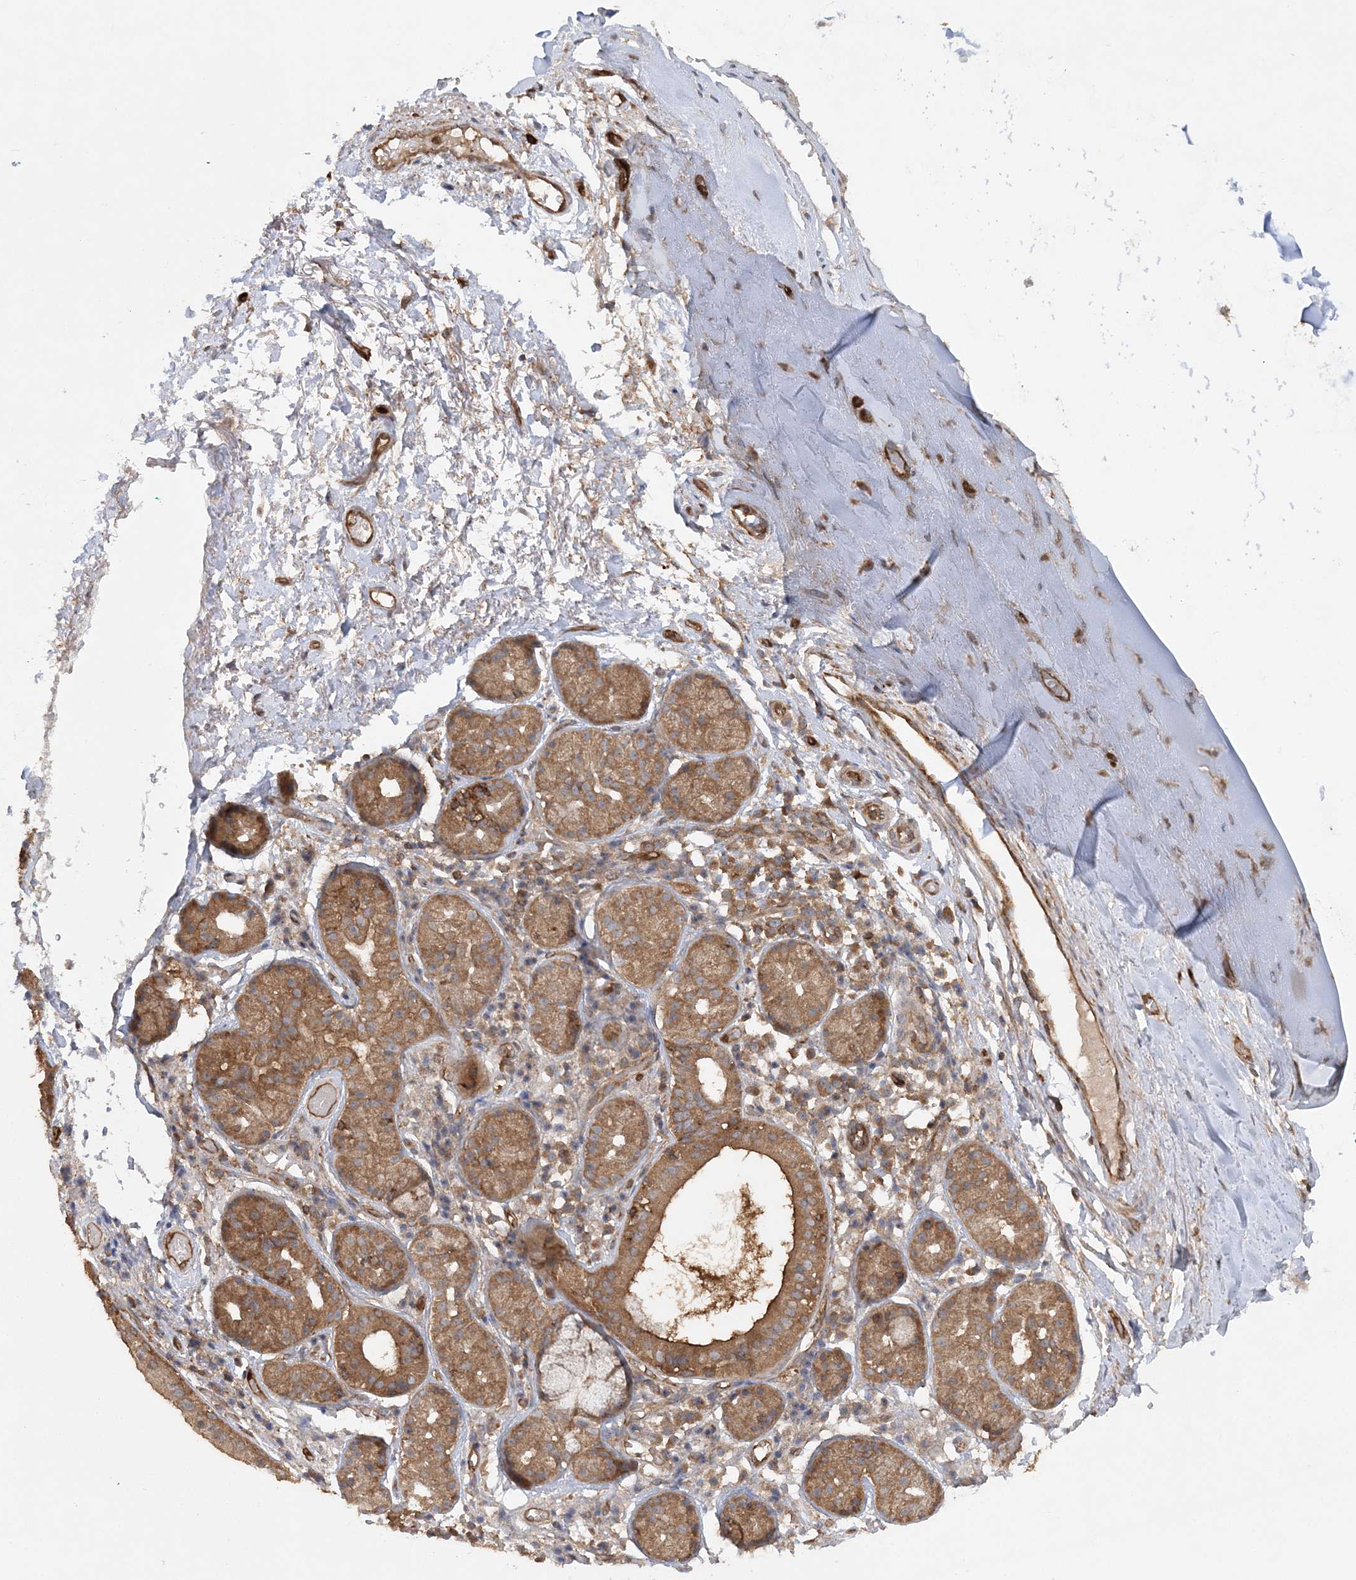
{"staining": {"intensity": "moderate", "quantity": ">75%", "location": "cytoplasmic/membranous"}, "tissue": "soft tissue", "cell_type": "Chondrocytes", "image_type": "normal", "snomed": [{"axis": "morphology", "description": "Normal tissue, NOS"}, {"axis": "morphology", "description": "Basal cell carcinoma"}, {"axis": "topography", "description": "Cartilage tissue"}, {"axis": "topography", "description": "Nasopharynx"}, {"axis": "topography", "description": "Oral tissue"}], "caption": "Immunohistochemical staining of unremarkable soft tissue reveals medium levels of moderate cytoplasmic/membranous staining in about >75% of chondrocytes. (brown staining indicates protein expression, while blue staining denotes nuclei).", "gene": "ACAP2", "patient": {"sex": "female", "age": 77}}